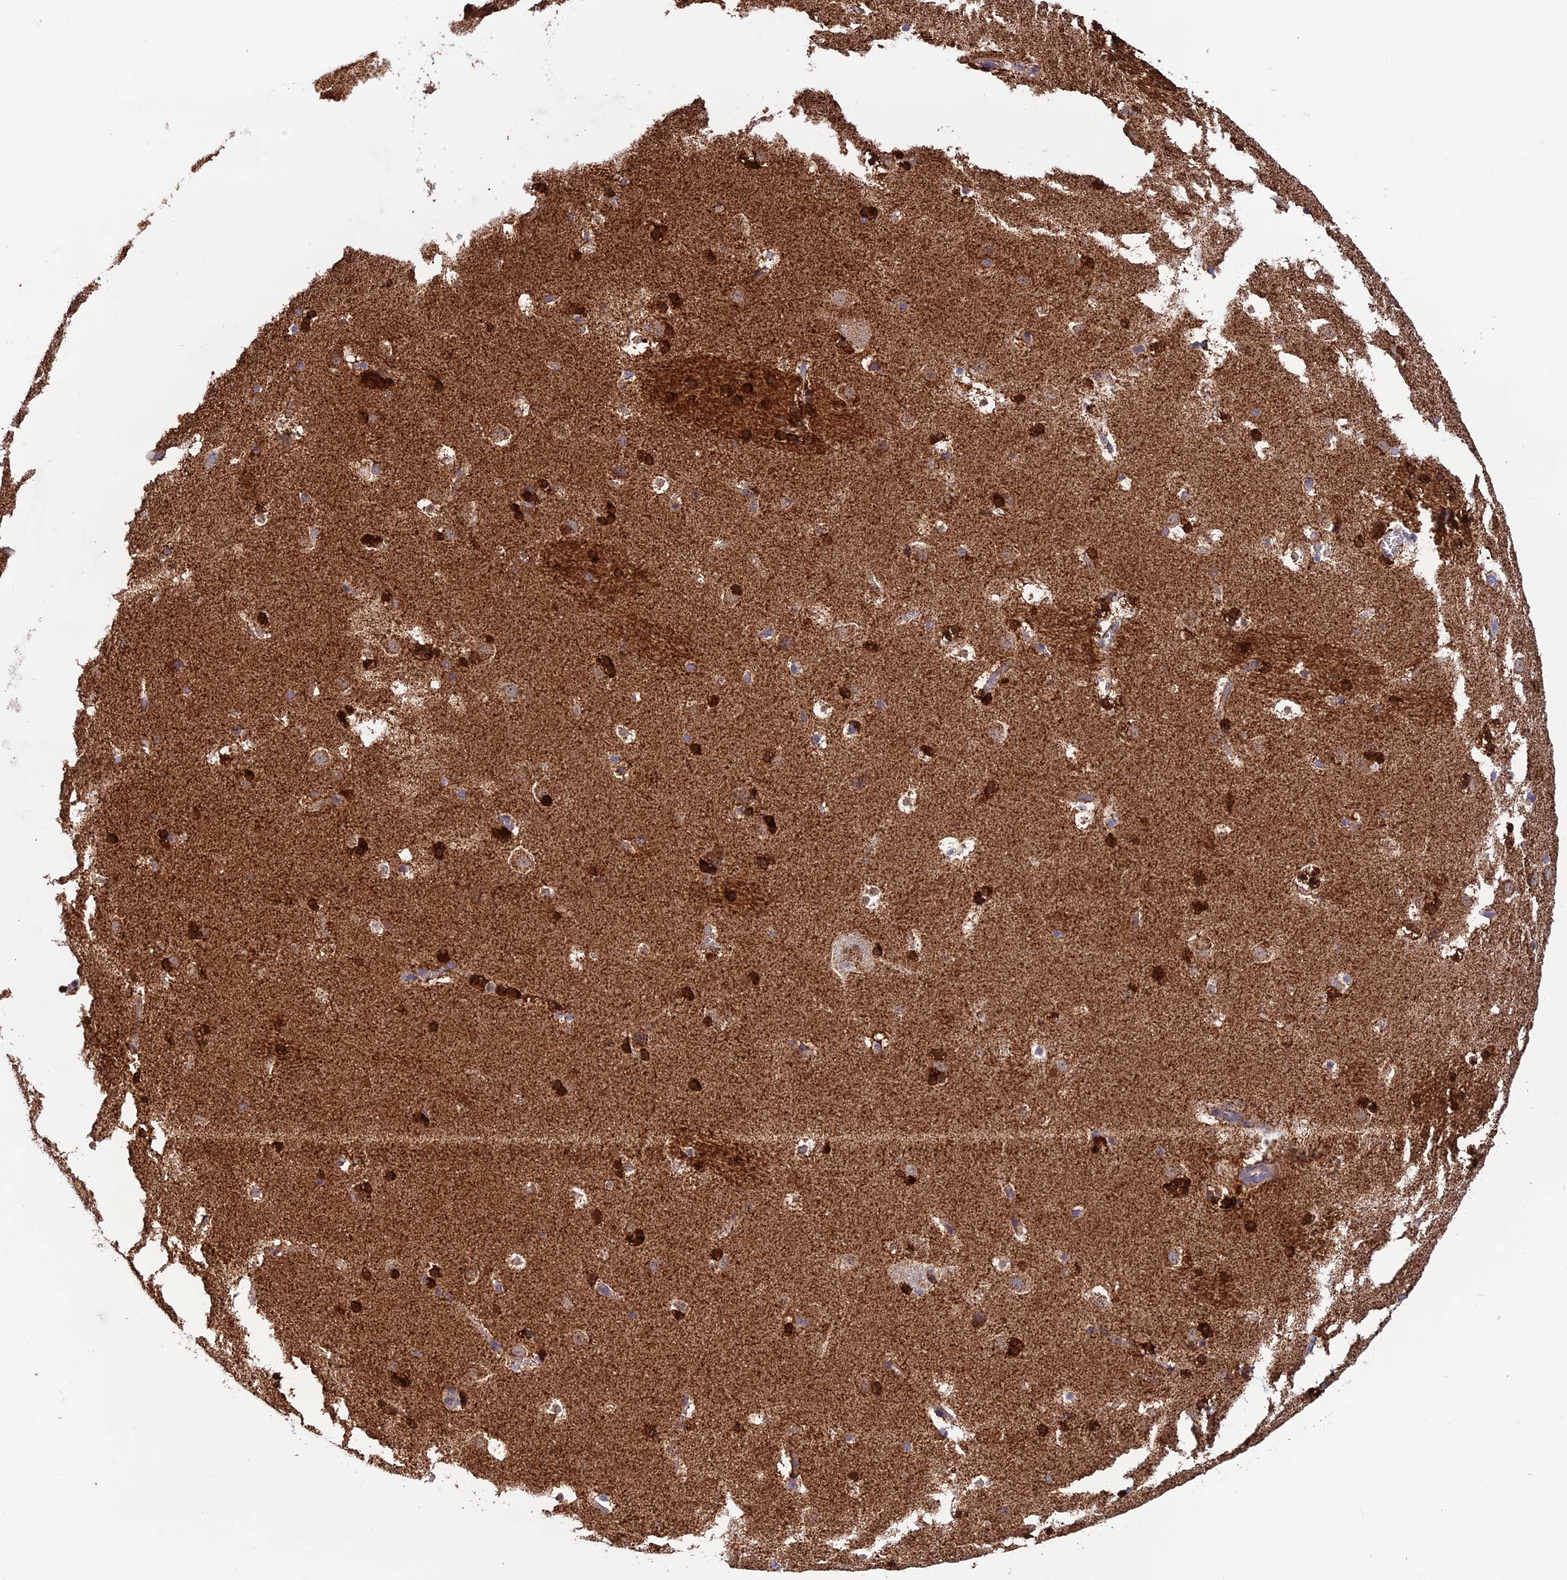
{"staining": {"intensity": "strong", "quantity": "<25%", "location": "cytoplasmic/membranous"}, "tissue": "caudate", "cell_type": "Glial cells", "image_type": "normal", "snomed": [{"axis": "morphology", "description": "Normal tissue, NOS"}, {"axis": "topography", "description": "Lateral ventricle wall"}], "caption": "Human caudate stained for a protein (brown) displays strong cytoplasmic/membranous positive expression in about <25% of glial cells.", "gene": "PZP", "patient": {"sex": "male", "age": 45}}